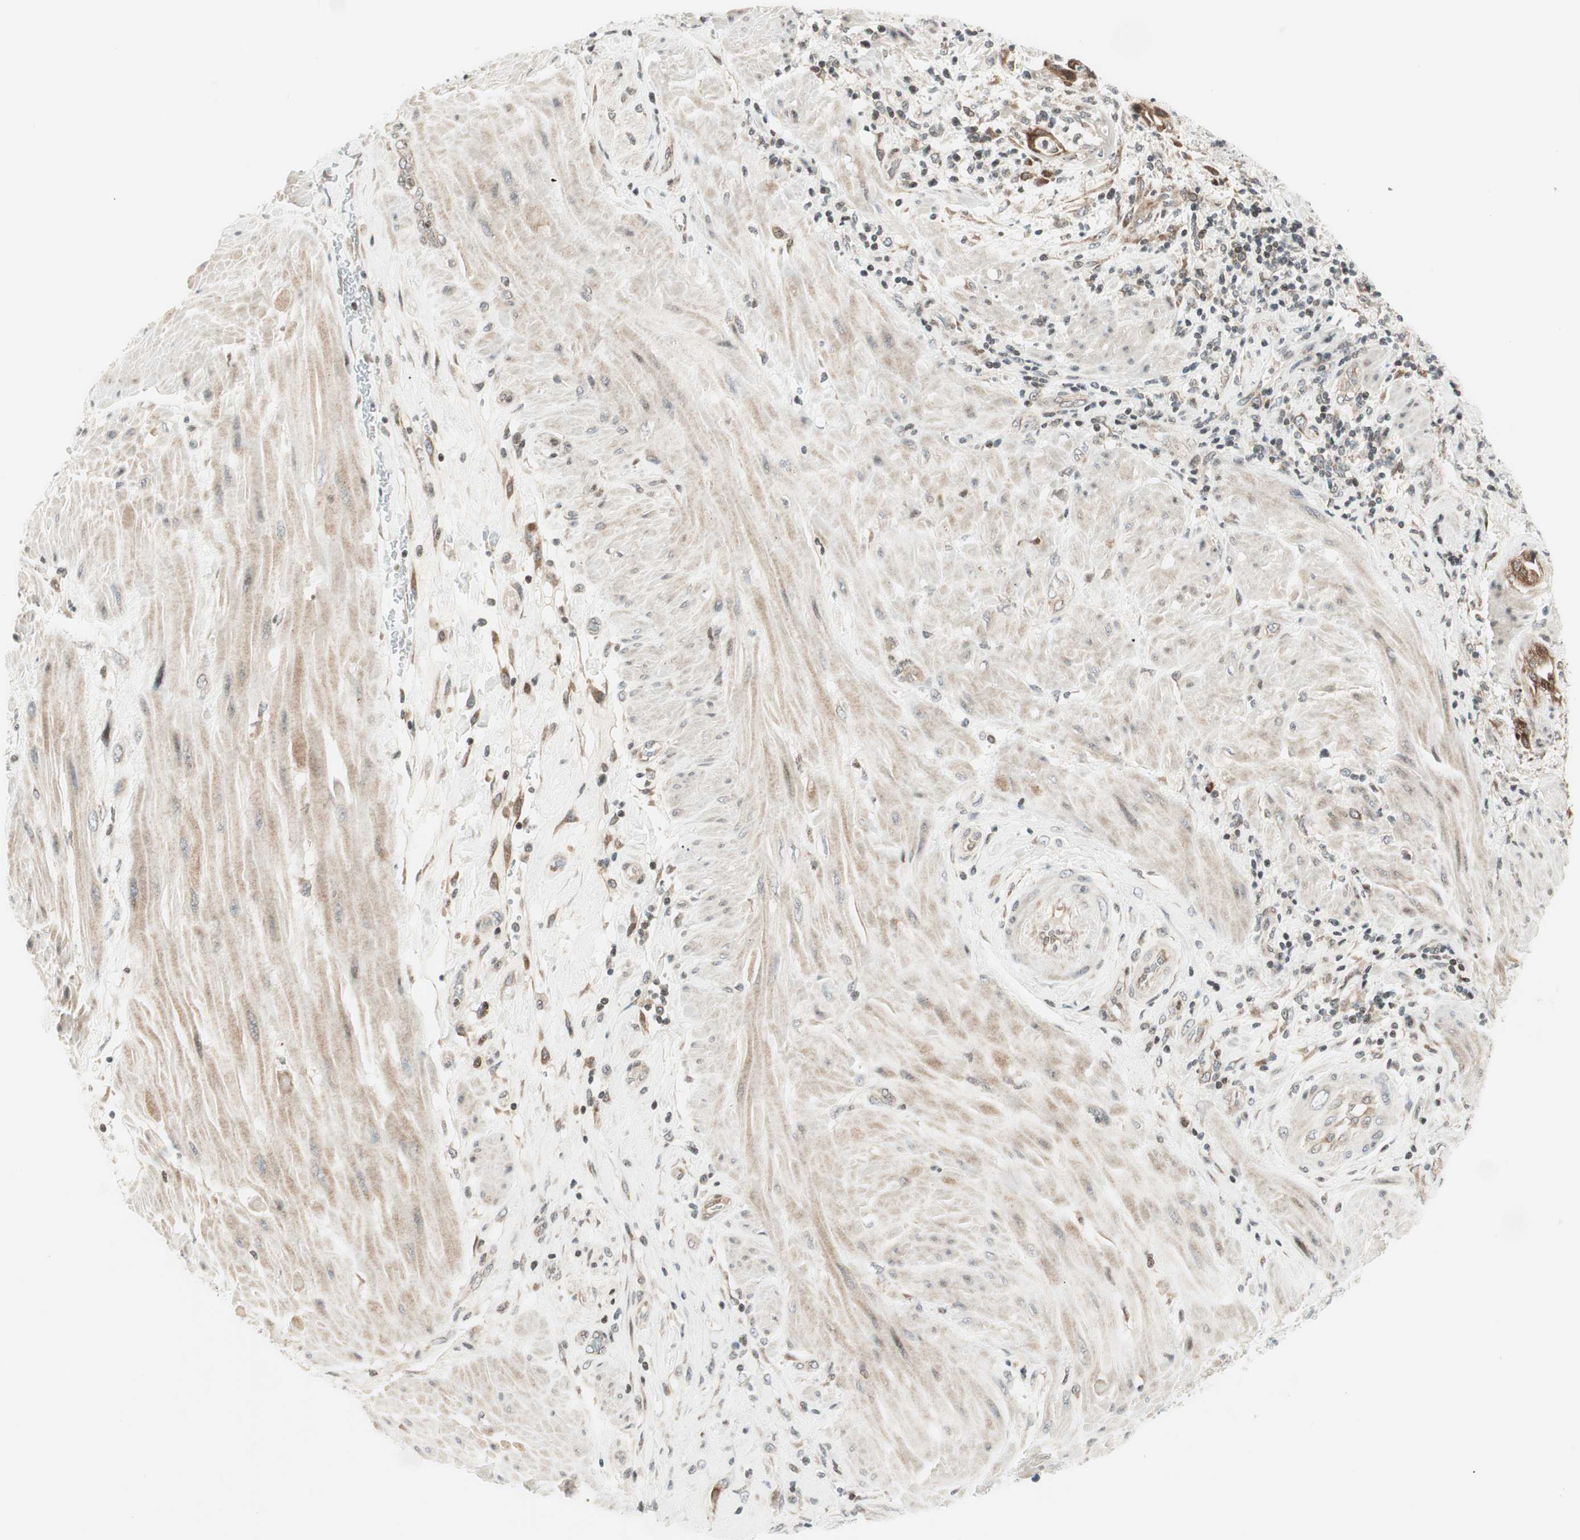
{"staining": {"intensity": "moderate", "quantity": "25%-75%", "location": "cytoplasmic/membranous"}, "tissue": "pancreatic cancer", "cell_type": "Tumor cells", "image_type": "cancer", "snomed": [{"axis": "morphology", "description": "Adenocarcinoma, NOS"}, {"axis": "topography", "description": "Pancreas"}], "caption": "IHC of human pancreatic adenocarcinoma reveals medium levels of moderate cytoplasmic/membranous expression in approximately 25%-75% of tumor cells.", "gene": "TPT1", "patient": {"sex": "female", "age": 64}}